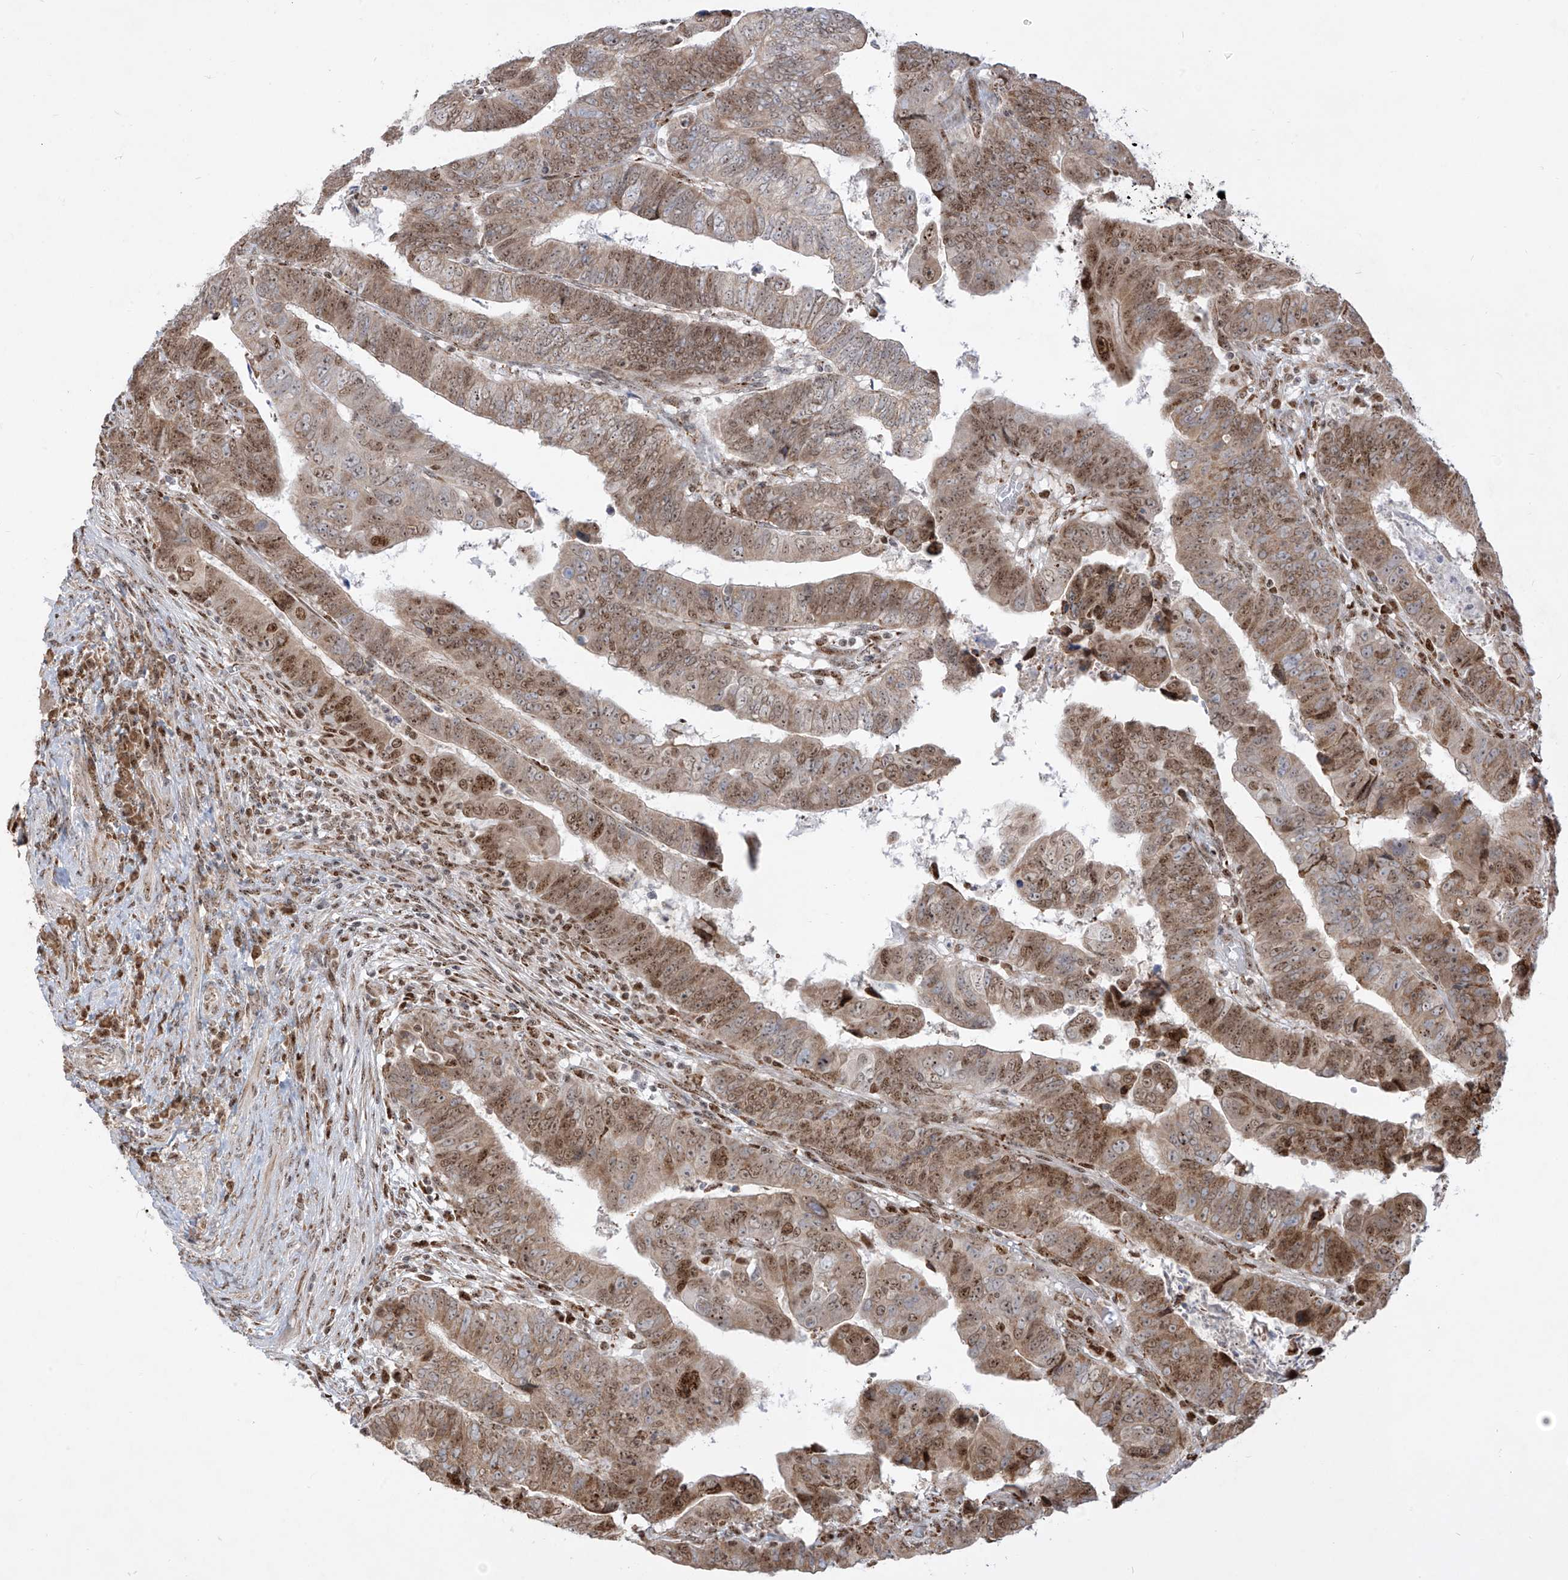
{"staining": {"intensity": "moderate", "quantity": ">75%", "location": "cytoplasmic/membranous,nuclear"}, "tissue": "colorectal cancer", "cell_type": "Tumor cells", "image_type": "cancer", "snomed": [{"axis": "morphology", "description": "Normal tissue, NOS"}, {"axis": "morphology", "description": "Adenocarcinoma, NOS"}, {"axis": "topography", "description": "Rectum"}], "caption": "An image of human colorectal cancer (adenocarcinoma) stained for a protein demonstrates moderate cytoplasmic/membranous and nuclear brown staining in tumor cells.", "gene": "ZBTB8A", "patient": {"sex": "female", "age": 65}}